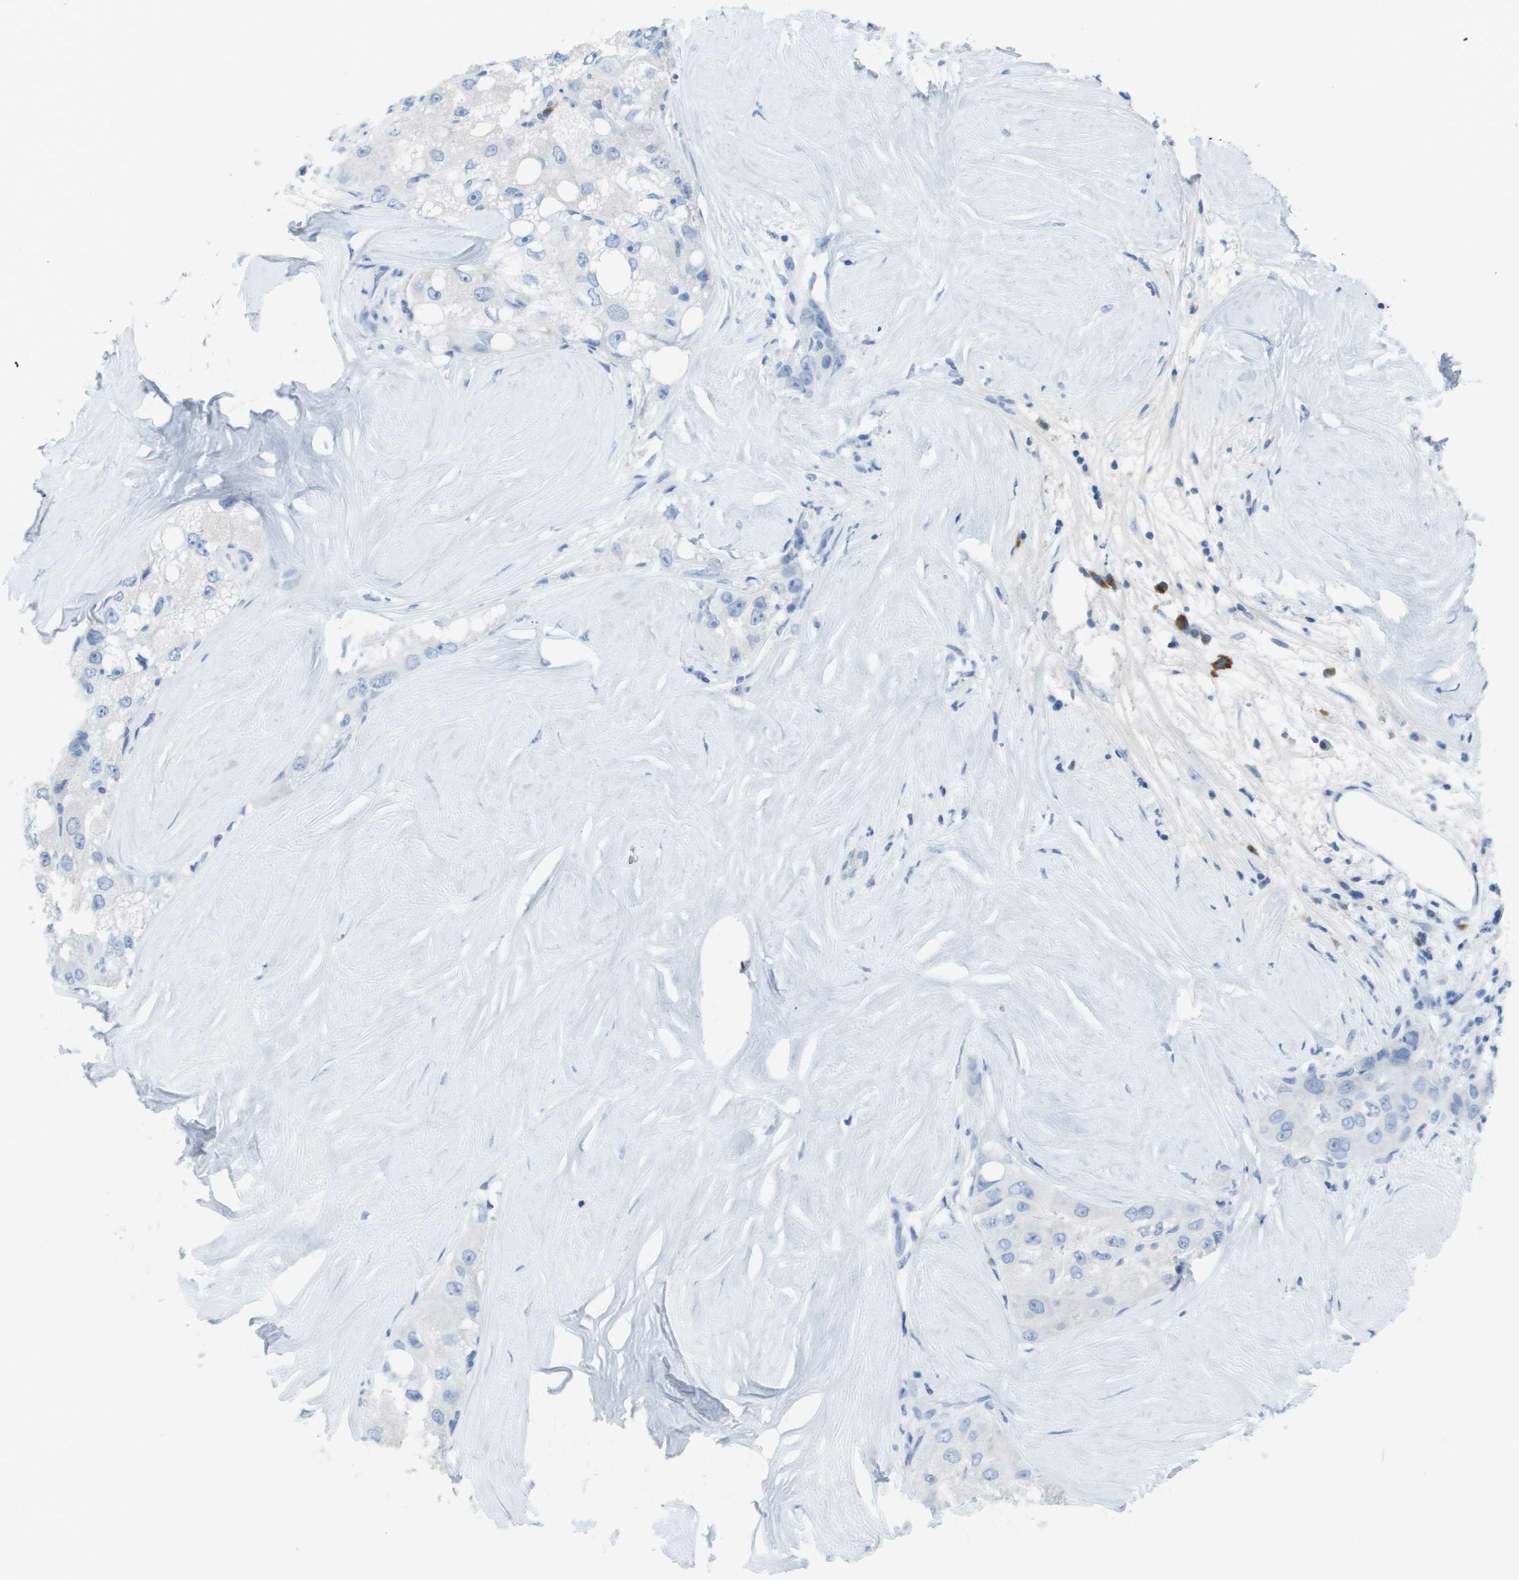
{"staining": {"intensity": "negative", "quantity": "none", "location": "none"}, "tissue": "liver cancer", "cell_type": "Tumor cells", "image_type": "cancer", "snomed": [{"axis": "morphology", "description": "Carcinoma, Hepatocellular, NOS"}, {"axis": "topography", "description": "Liver"}], "caption": "High magnification brightfield microscopy of hepatocellular carcinoma (liver) stained with DAB (3,3'-diaminobenzidine) (brown) and counterstained with hematoxylin (blue): tumor cells show no significant positivity.", "gene": "GPR18", "patient": {"sex": "male", "age": 80}}